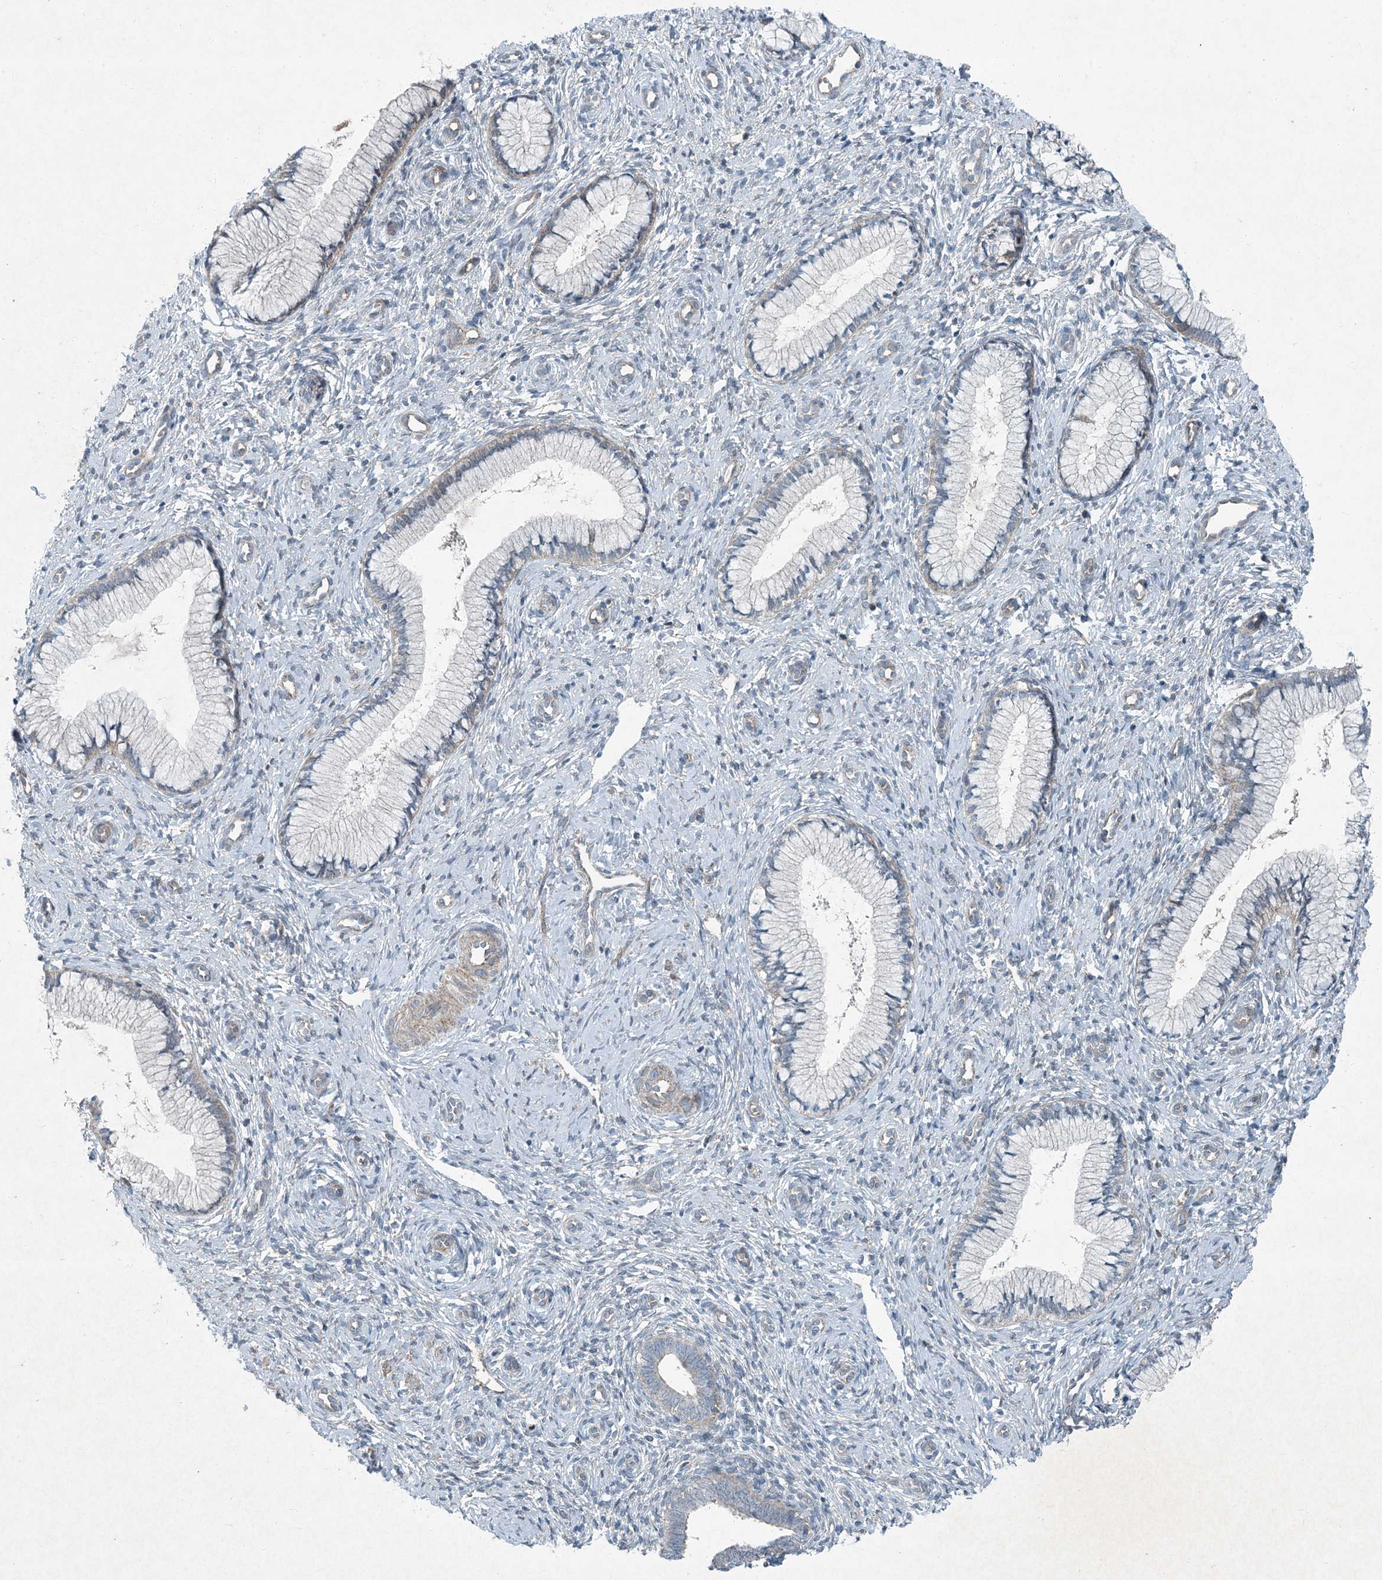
{"staining": {"intensity": "negative", "quantity": "none", "location": "none"}, "tissue": "cervix", "cell_type": "Glandular cells", "image_type": "normal", "snomed": [{"axis": "morphology", "description": "Normal tissue, NOS"}, {"axis": "topography", "description": "Cervix"}], "caption": "Protein analysis of unremarkable cervix shows no significant positivity in glandular cells.", "gene": "APOM", "patient": {"sex": "female", "age": 27}}